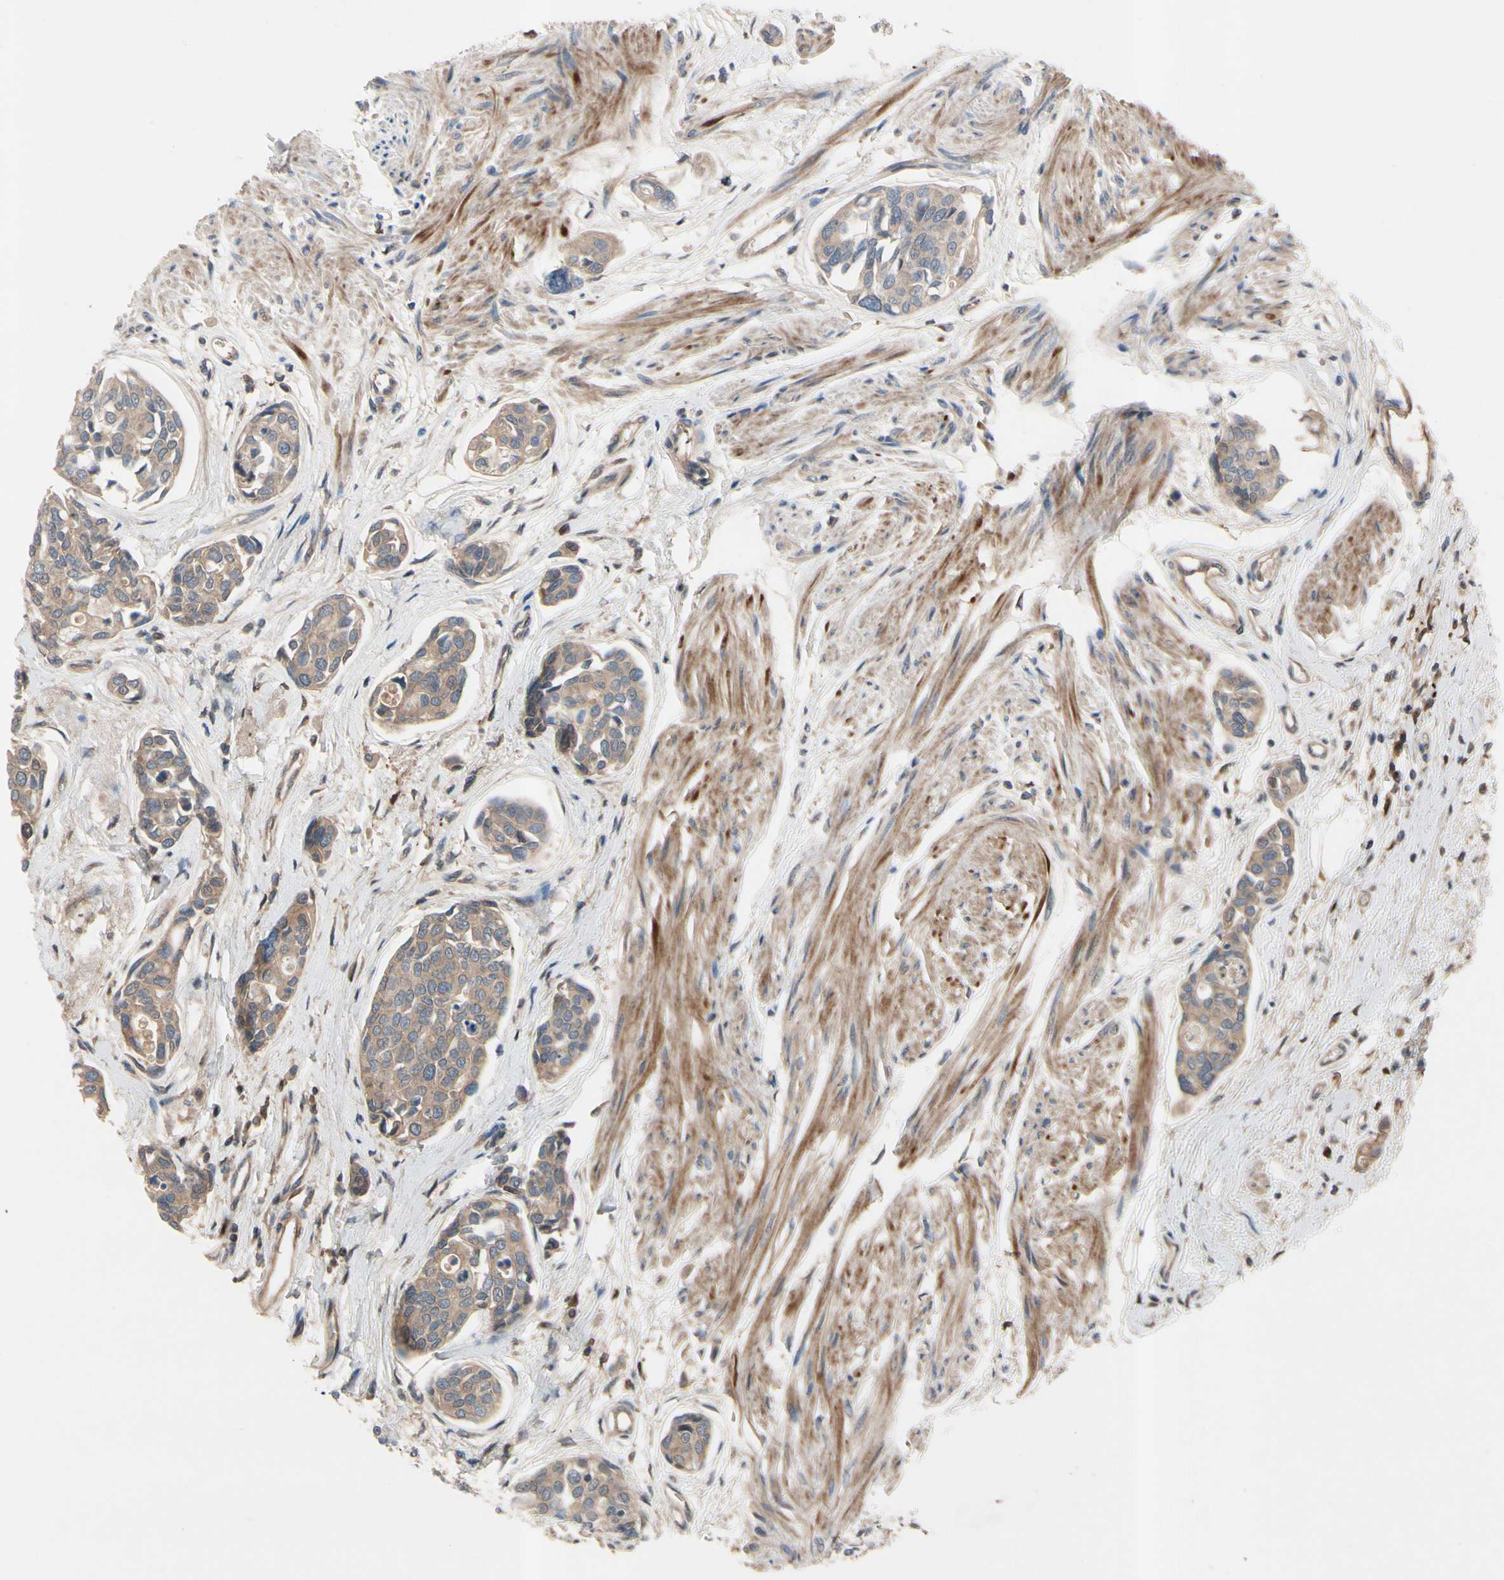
{"staining": {"intensity": "weak", "quantity": ">75%", "location": "cytoplasmic/membranous"}, "tissue": "urothelial cancer", "cell_type": "Tumor cells", "image_type": "cancer", "snomed": [{"axis": "morphology", "description": "Urothelial carcinoma, High grade"}, {"axis": "topography", "description": "Urinary bladder"}], "caption": "Brown immunohistochemical staining in human high-grade urothelial carcinoma displays weak cytoplasmic/membranous expression in approximately >75% of tumor cells.", "gene": "ICAM5", "patient": {"sex": "male", "age": 78}}